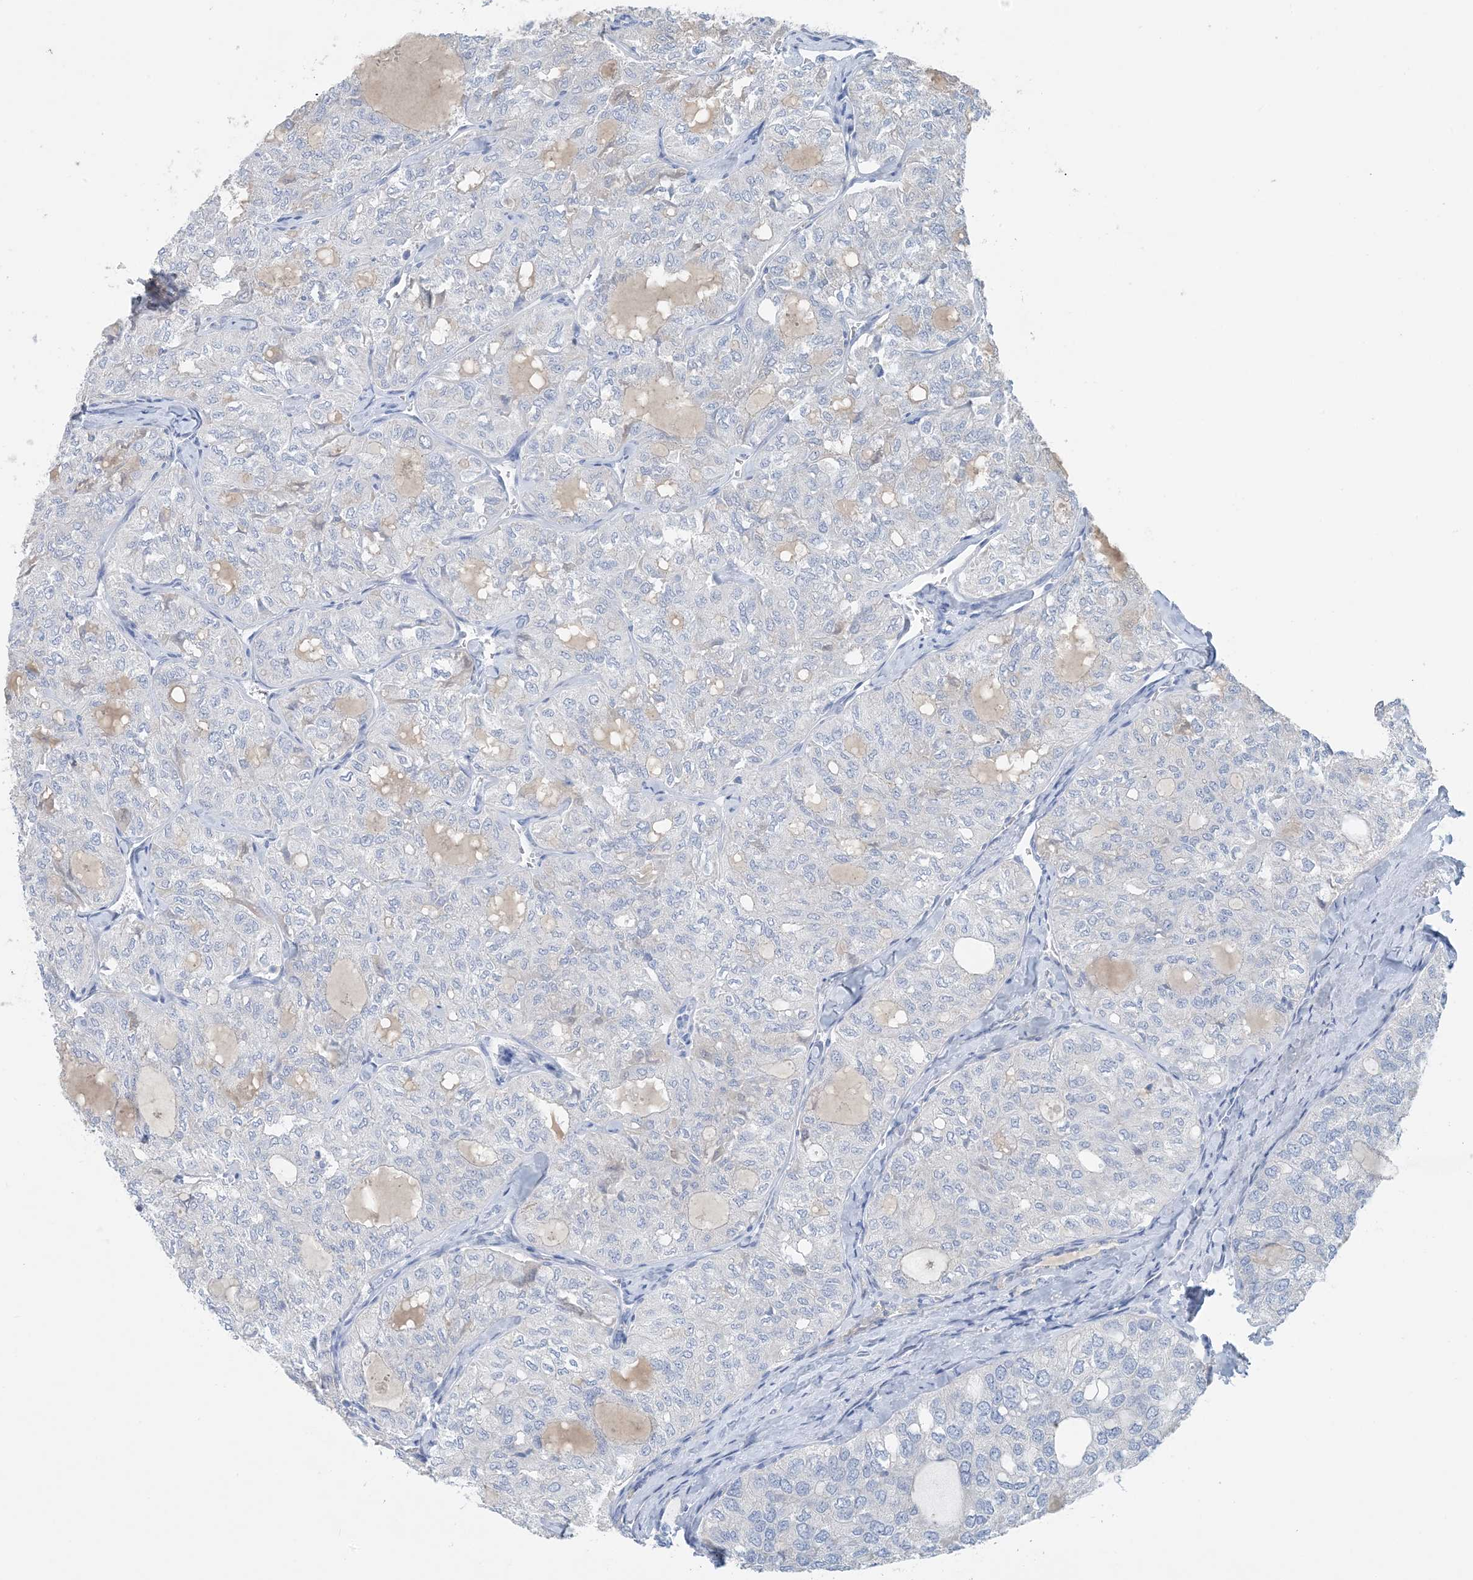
{"staining": {"intensity": "negative", "quantity": "none", "location": "none"}, "tissue": "thyroid cancer", "cell_type": "Tumor cells", "image_type": "cancer", "snomed": [{"axis": "morphology", "description": "Follicular adenoma carcinoma, NOS"}, {"axis": "topography", "description": "Thyroid gland"}], "caption": "DAB immunohistochemical staining of human thyroid follicular adenoma carcinoma displays no significant staining in tumor cells.", "gene": "CTRL", "patient": {"sex": "male", "age": 75}}